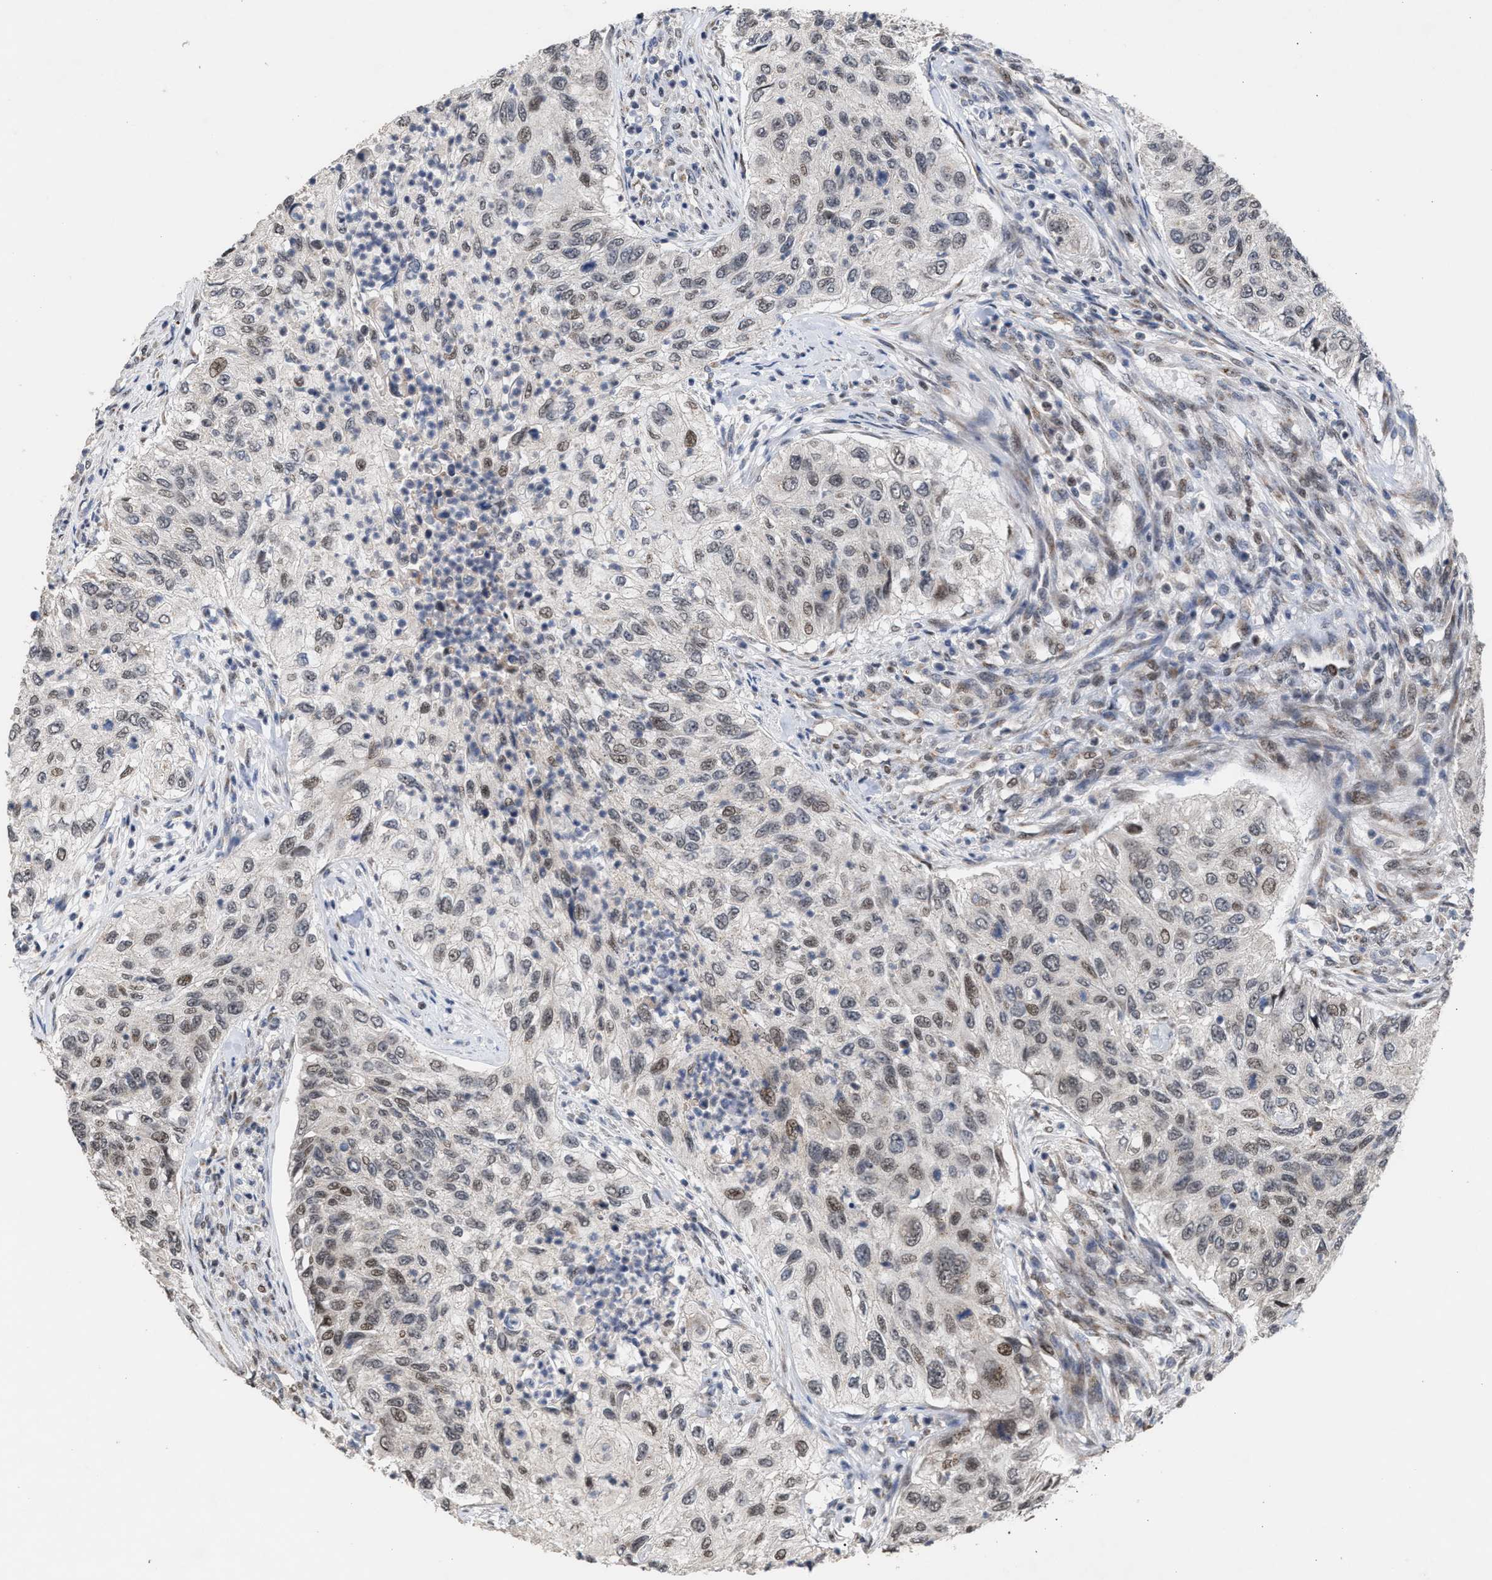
{"staining": {"intensity": "weak", "quantity": "25%-75%", "location": "nuclear"}, "tissue": "urothelial cancer", "cell_type": "Tumor cells", "image_type": "cancer", "snomed": [{"axis": "morphology", "description": "Urothelial carcinoma, High grade"}, {"axis": "topography", "description": "Urinary bladder"}], "caption": "The micrograph reveals a brown stain indicating the presence of a protein in the nuclear of tumor cells in high-grade urothelial carcinoma.", "gene": "MKNK2", "patient": {"sex": "female", "age": 60}}